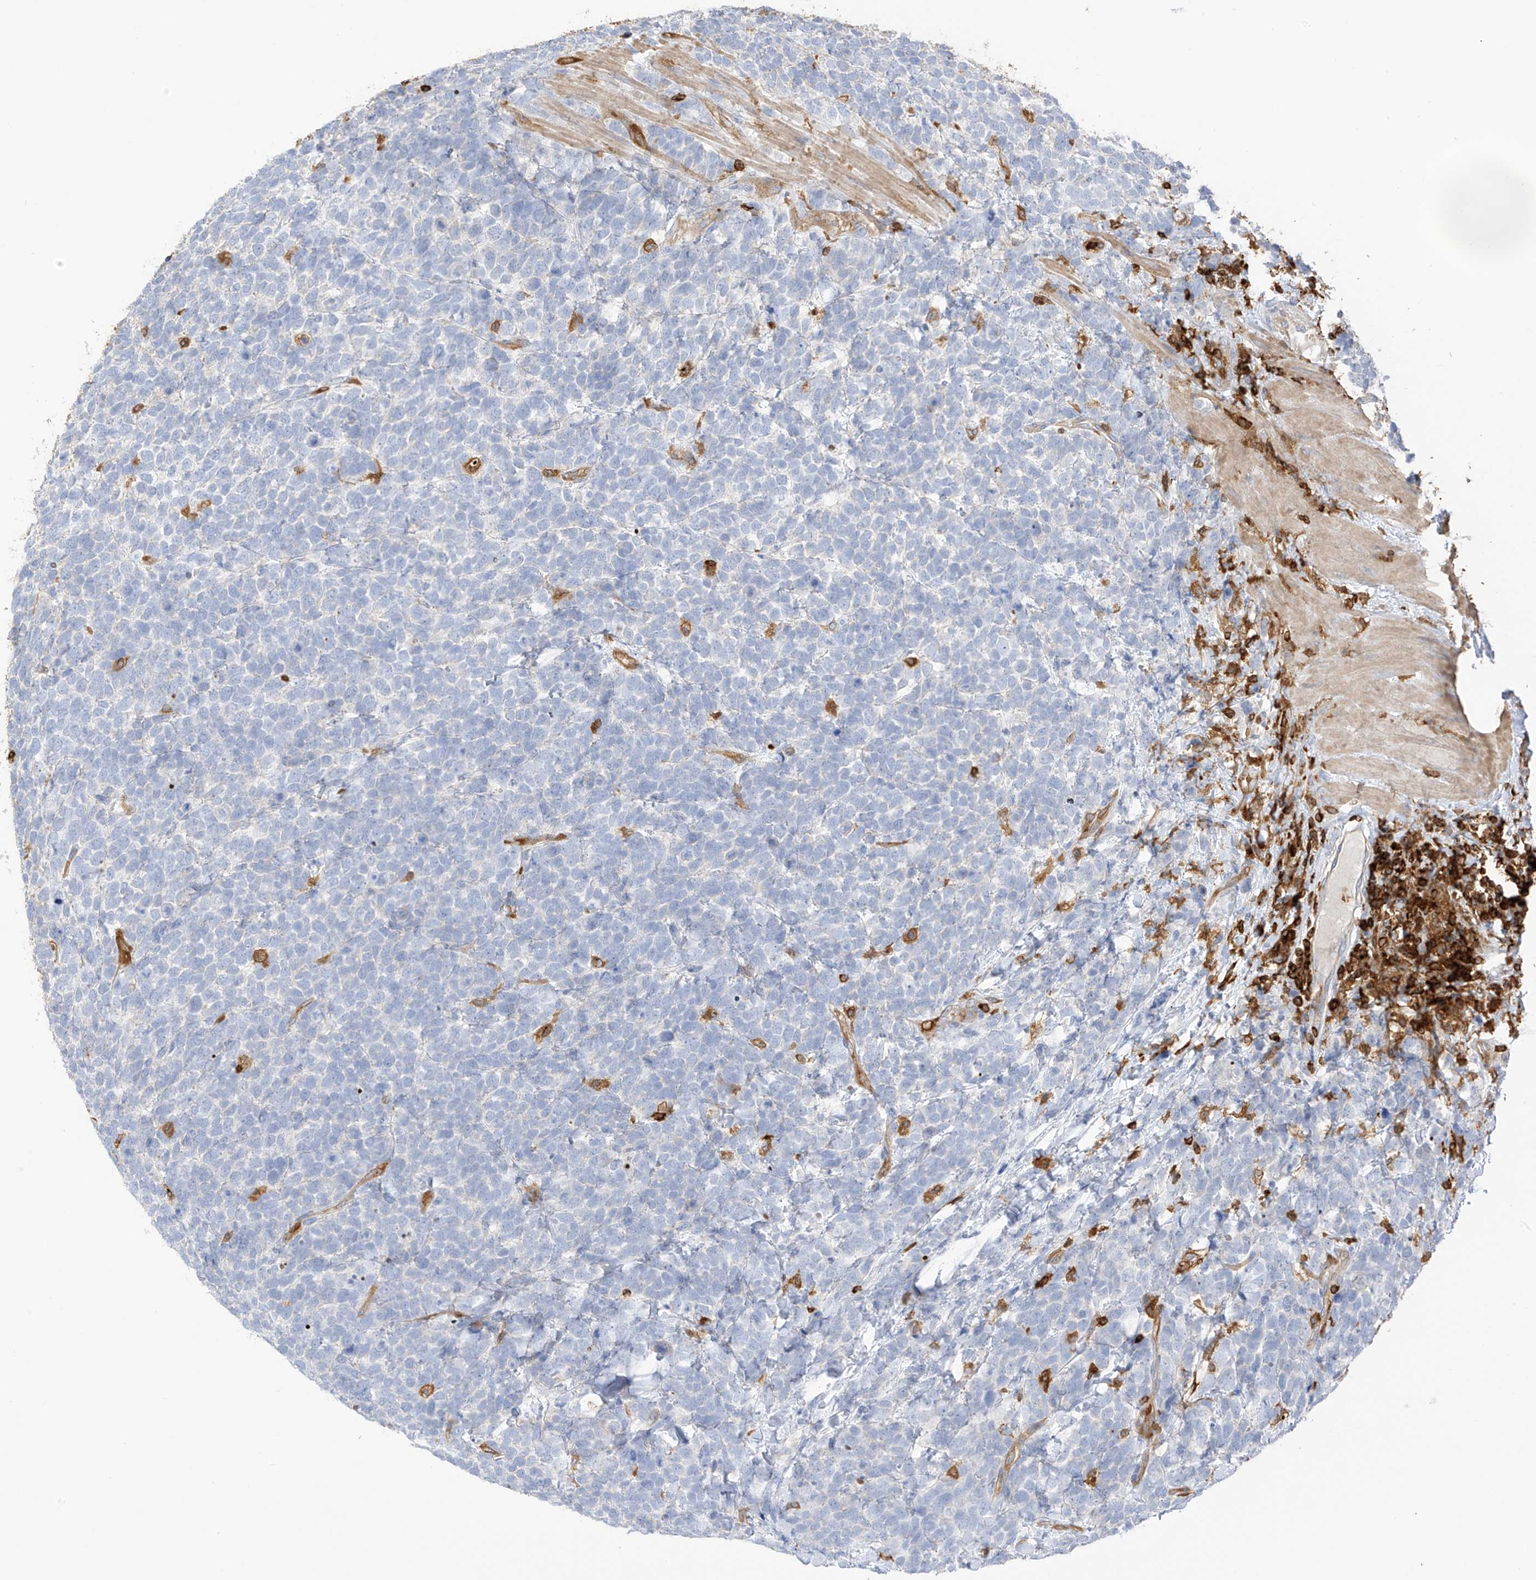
{"staining": {"intensity": "negative", "quantity": "none", "location": "none"}, "tissue": "urothelial cancer", "cell_type": "Tumor cells", "image_type": "cancer", "snomed": [{"axis": "morphology", "description": "Urothelial carcinoma, High grade"}, {"axis": "topography", "description": "Urinary bladder"}], "caption": "Micrograph shows no significant protein expression in tumor cells of urothelial carcinoma (high-grade).", "gene": "ARHGAP25", "patient": {"sex": "female", "age": 82}}